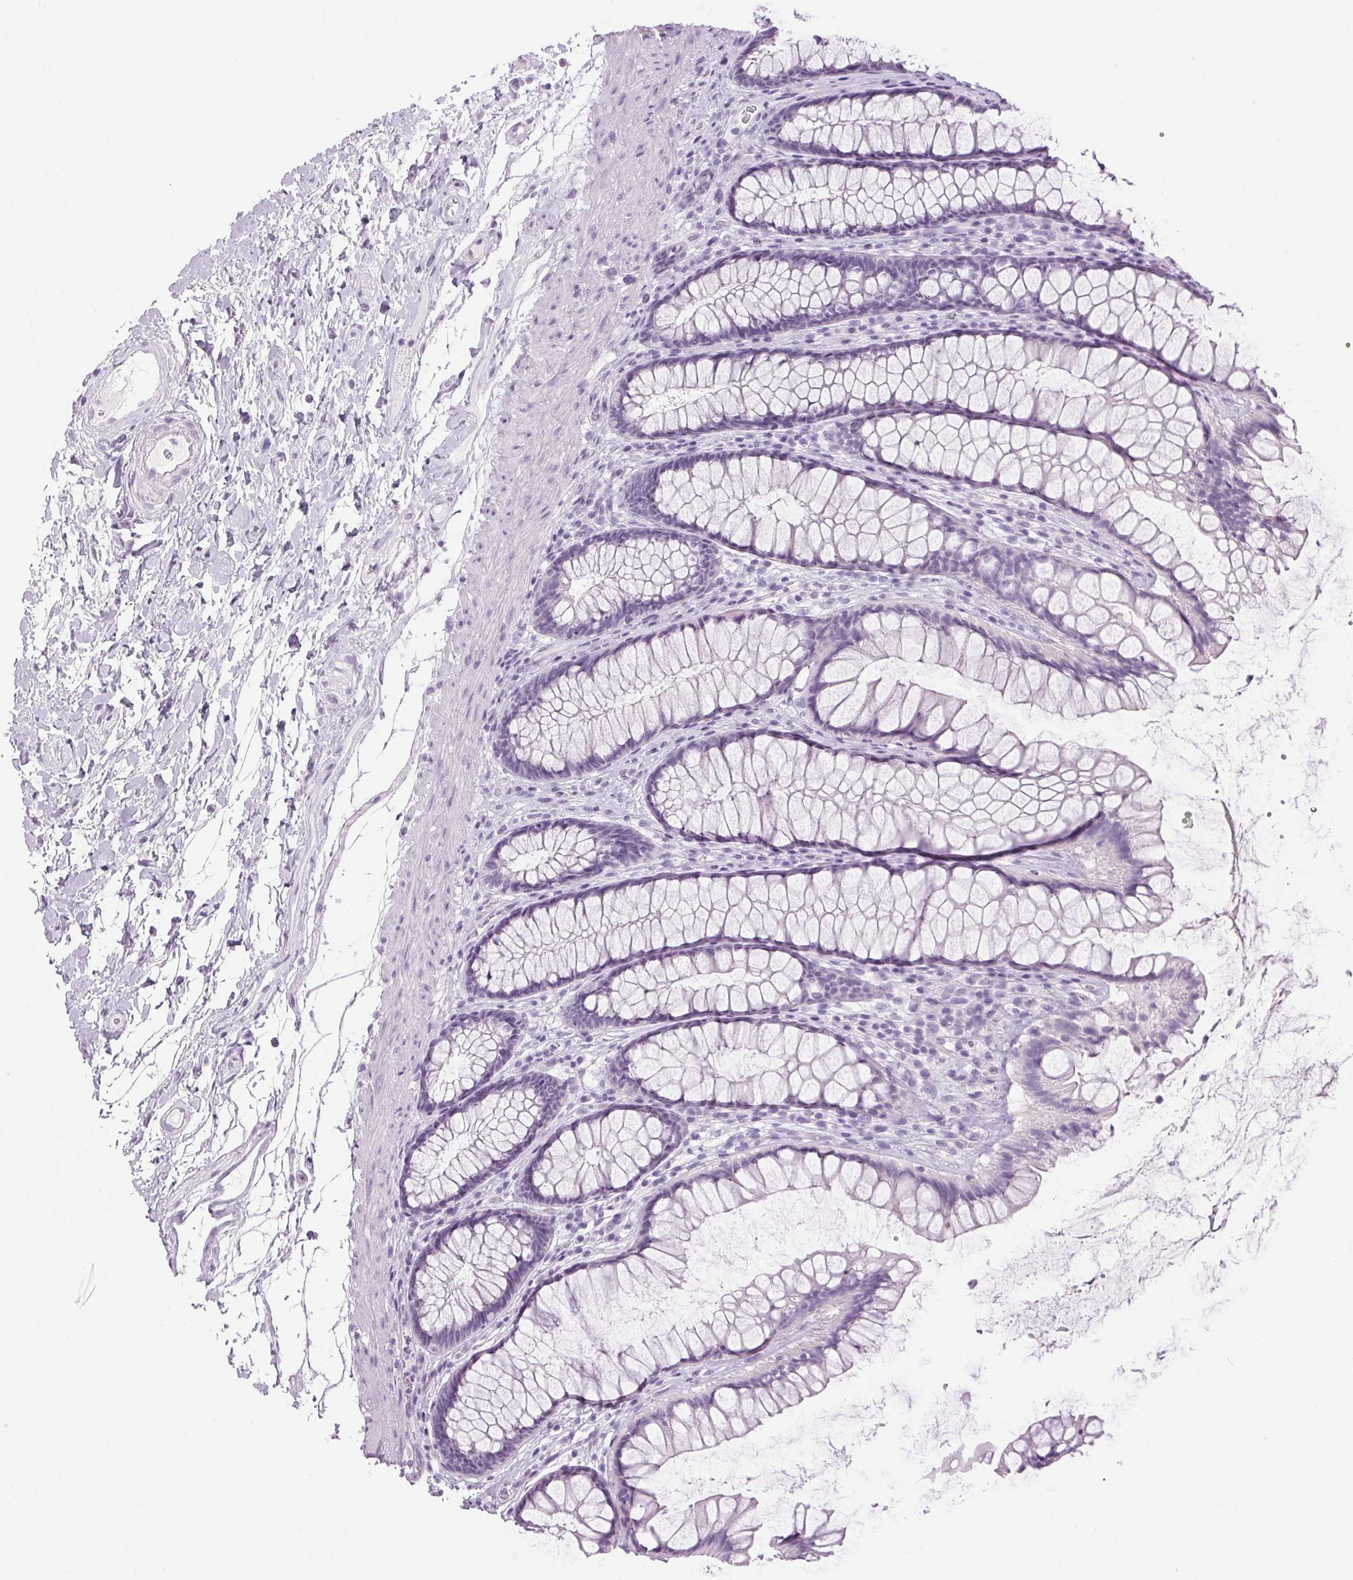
{"staining": {"intensity": "negative", "quantity": "none", "location": "none"}, "tissue": "rectum", "cell_type": "Glandular cells", "image_type": "normal", "snomed": [{"axis": "morphology", "description": "Normal tissue, NOS"}, {"axis": "topography", "description": "Rectum"}], "caption": "Immunohistochemistry (IHC) of benign human rectum exhibits no positivity in glandular cells.", "gene": "LRP2", "patient": {"sex": "male", "age": 72}}